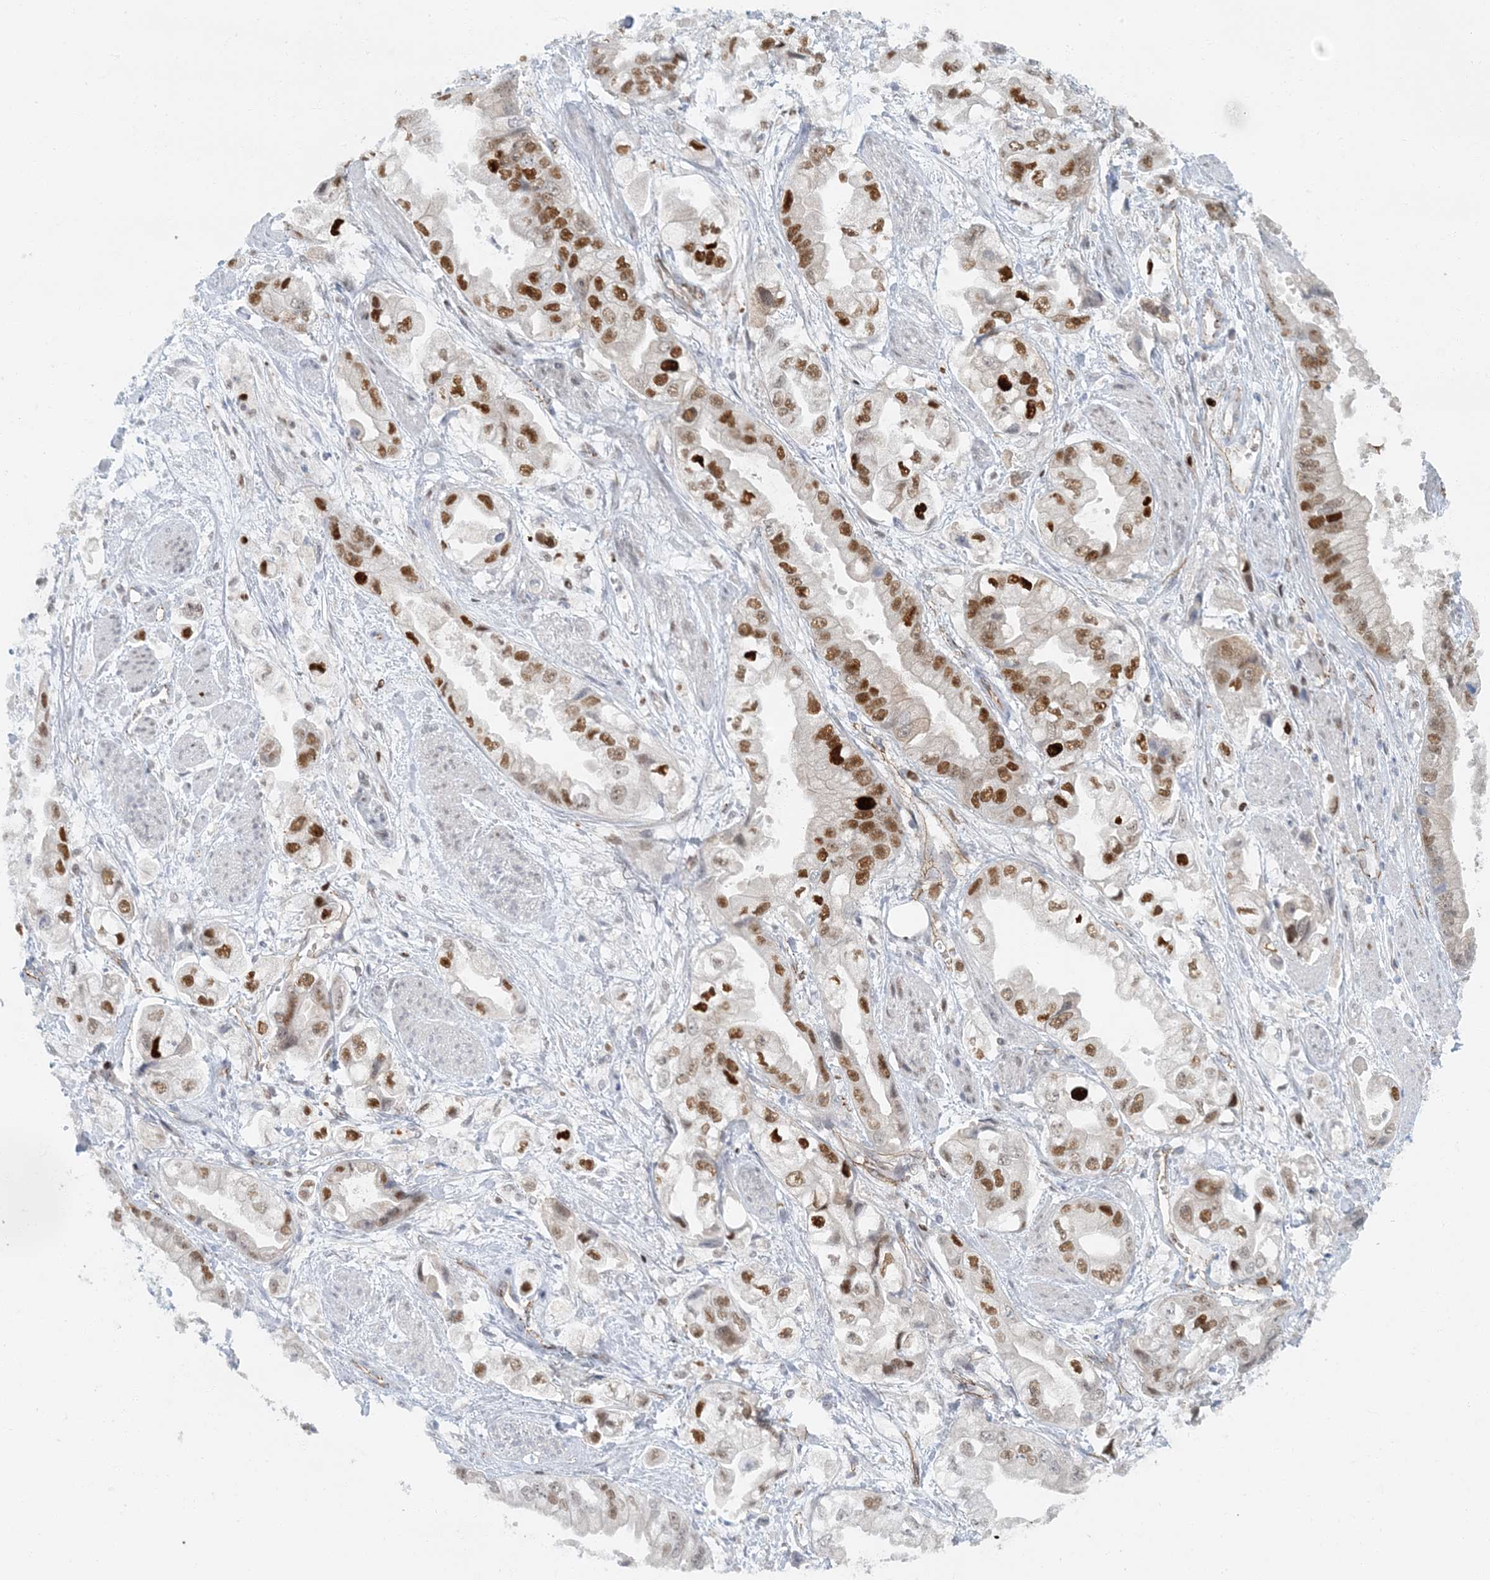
{"staining": {"intensity": "moderate", "quantity": ">75%", "location": "nuclear"}, "tissue": "stomach cancer", "cell_type": "Tumor cells", "image_type": "cancer", "snomed": [{"axis": "morphology", "description": "Adenocarcinoma, NOS"}, {"axis": "topography", "description": "Stomach"}], "caption": "Adenocarcinoma (stomach) was stained to show a protein in brown. There is medium levels of moderate nuclear staining in about >75% of tumor cells.", "gene": "AK9", "patient": {"sex": "male", "age": 62}}